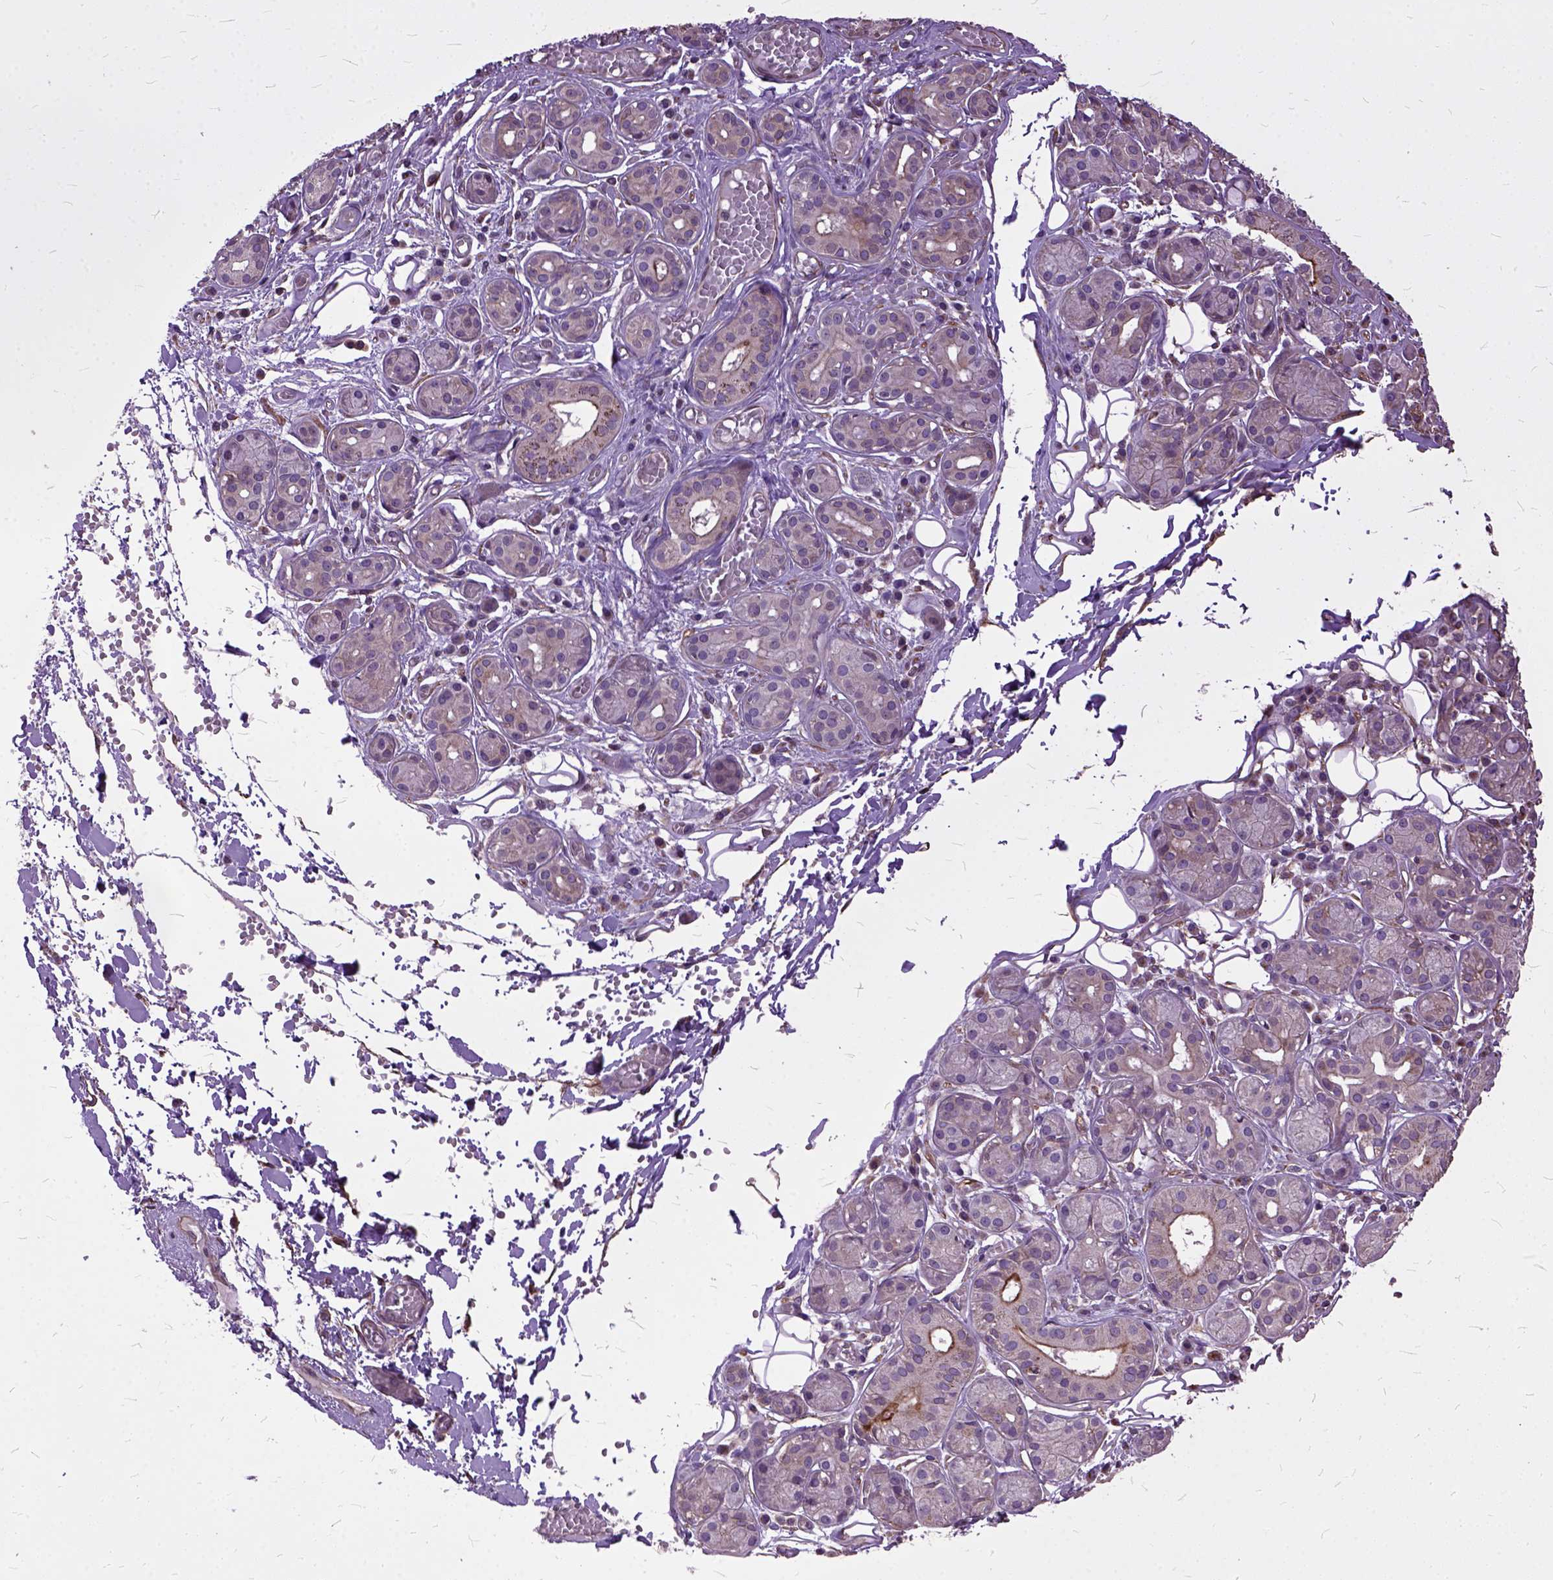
{"staining": {"intensity": "moderate", "quantity": "<25%", "location": "cytoplasmic/membranous"}, "tissue": "salivary gland", "cell_type": "Glandular cells", "image_type": "normal", "snomed": [{"axis": "morphology", "description": "Normal tissue, NOS"}, {"axis": "topography", "description": "Salivary gland"}, {"axis": "topography", "description": "Peripheral nerve tissue"}], "caption": "High-power microscopy captured an immunohistochemistry image of benign salivary gland, revealing moderate cytoplasmic/membranous staining in approximately <25% of glandular cells. The staining was performed using DAB (3,3'-diaminobenzidine), with brown indicating positive protein expression. Nuclei are stained blue with hematoxylin.", "gene": "AREG", "patient": {"sex": "male", "age": 71}}